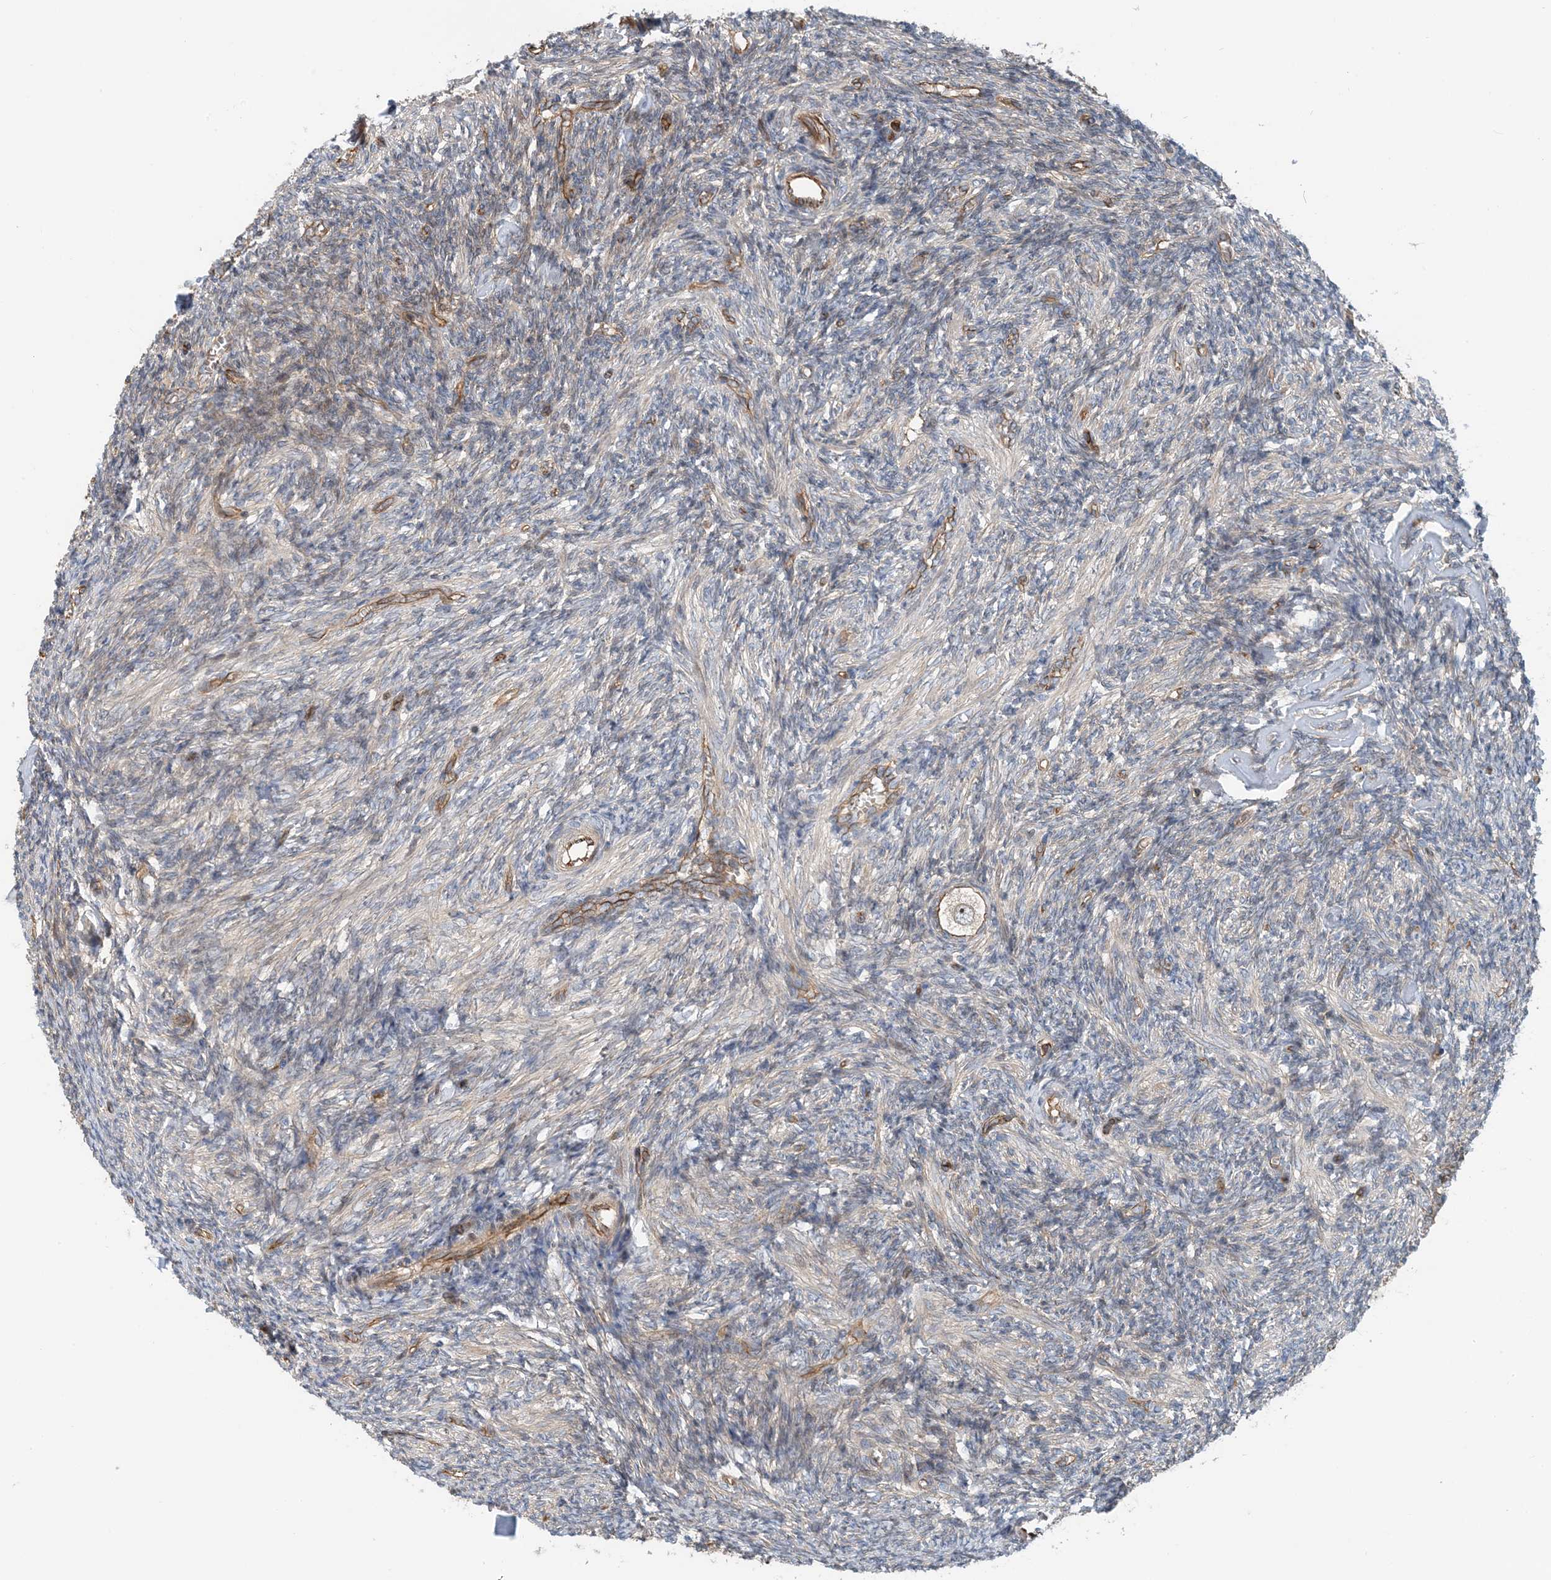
{"staining": {"intensity": "negative", "quantity": "none", "location": "none"}, "tissue": "ovary", "cell_type": "Follicle cells", "image_type": "normal", "snomed": [{"axis": "morphology", "description": "Normal tissue, NOS"}, {"axis": "topography", "description": "Ovary"}], "caption": "Immunohistochemistry photomicrograph of unremarkable ovary: ovary stained with DAB reveals no significant protein positivity in follicle cells.", "gene": "MYL5", "patient": {"sex": "female", "age": 27}}